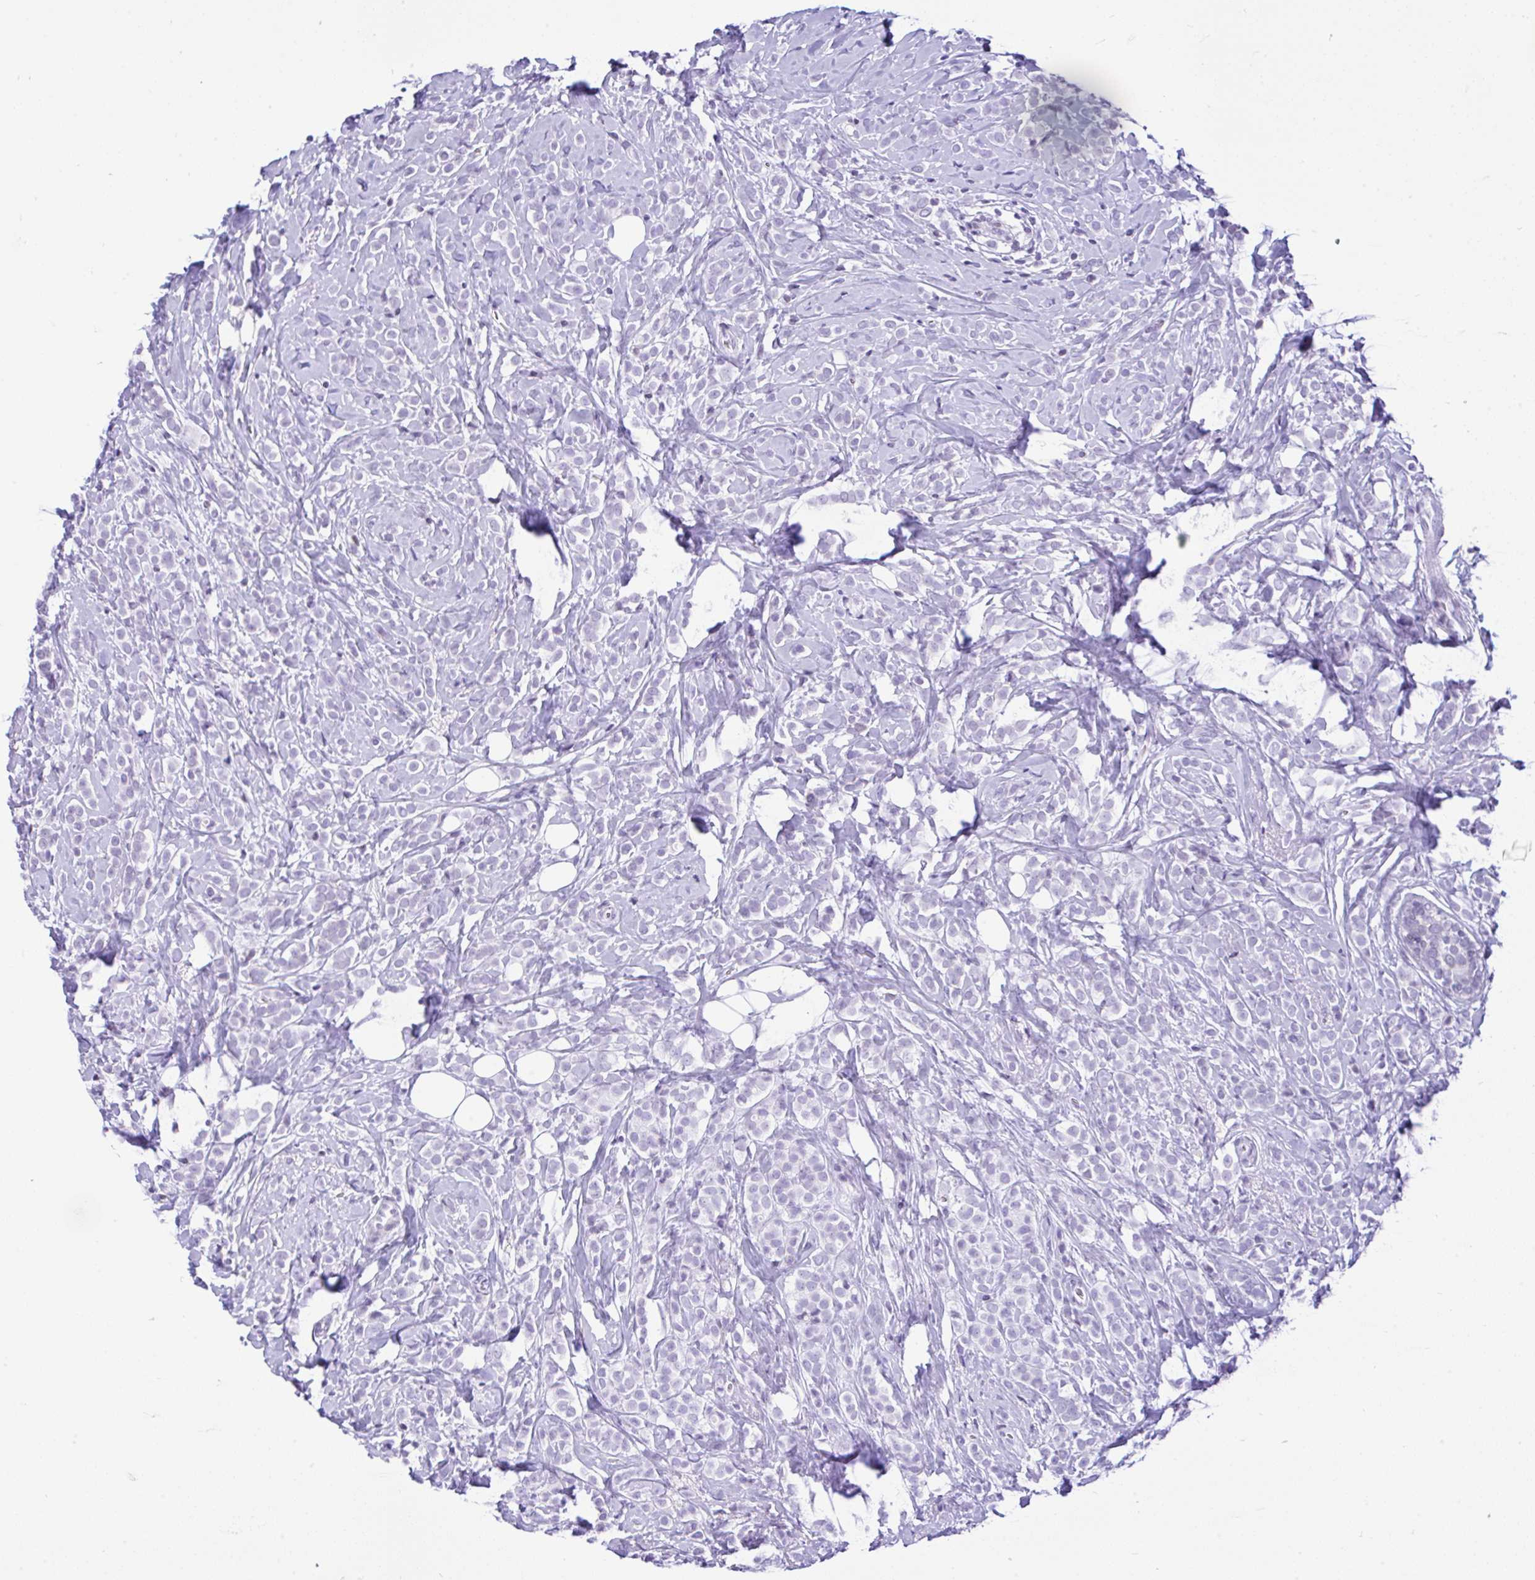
{"staining": {"intensity": "negative", "quantity": "none", "location": "none"}, "tissue": "breast cancer", "cell_type": "Tumor cells", "image_type": "cancer", "snomed": [{"axis": "morphology", "description": "Lobular carcinoma"}, {"axis": "topography", "description": "Breast"}], "caption": "Immunohistochemistry histopathology image of neoplastic tissue: breast lobular carcinoma stained with DAB (3,3'-diaminobenzidine) exhibits no significant protein expression in tumor cells.", "gene": "KRT27", "patient": {"sex": "female", "age": 49}}